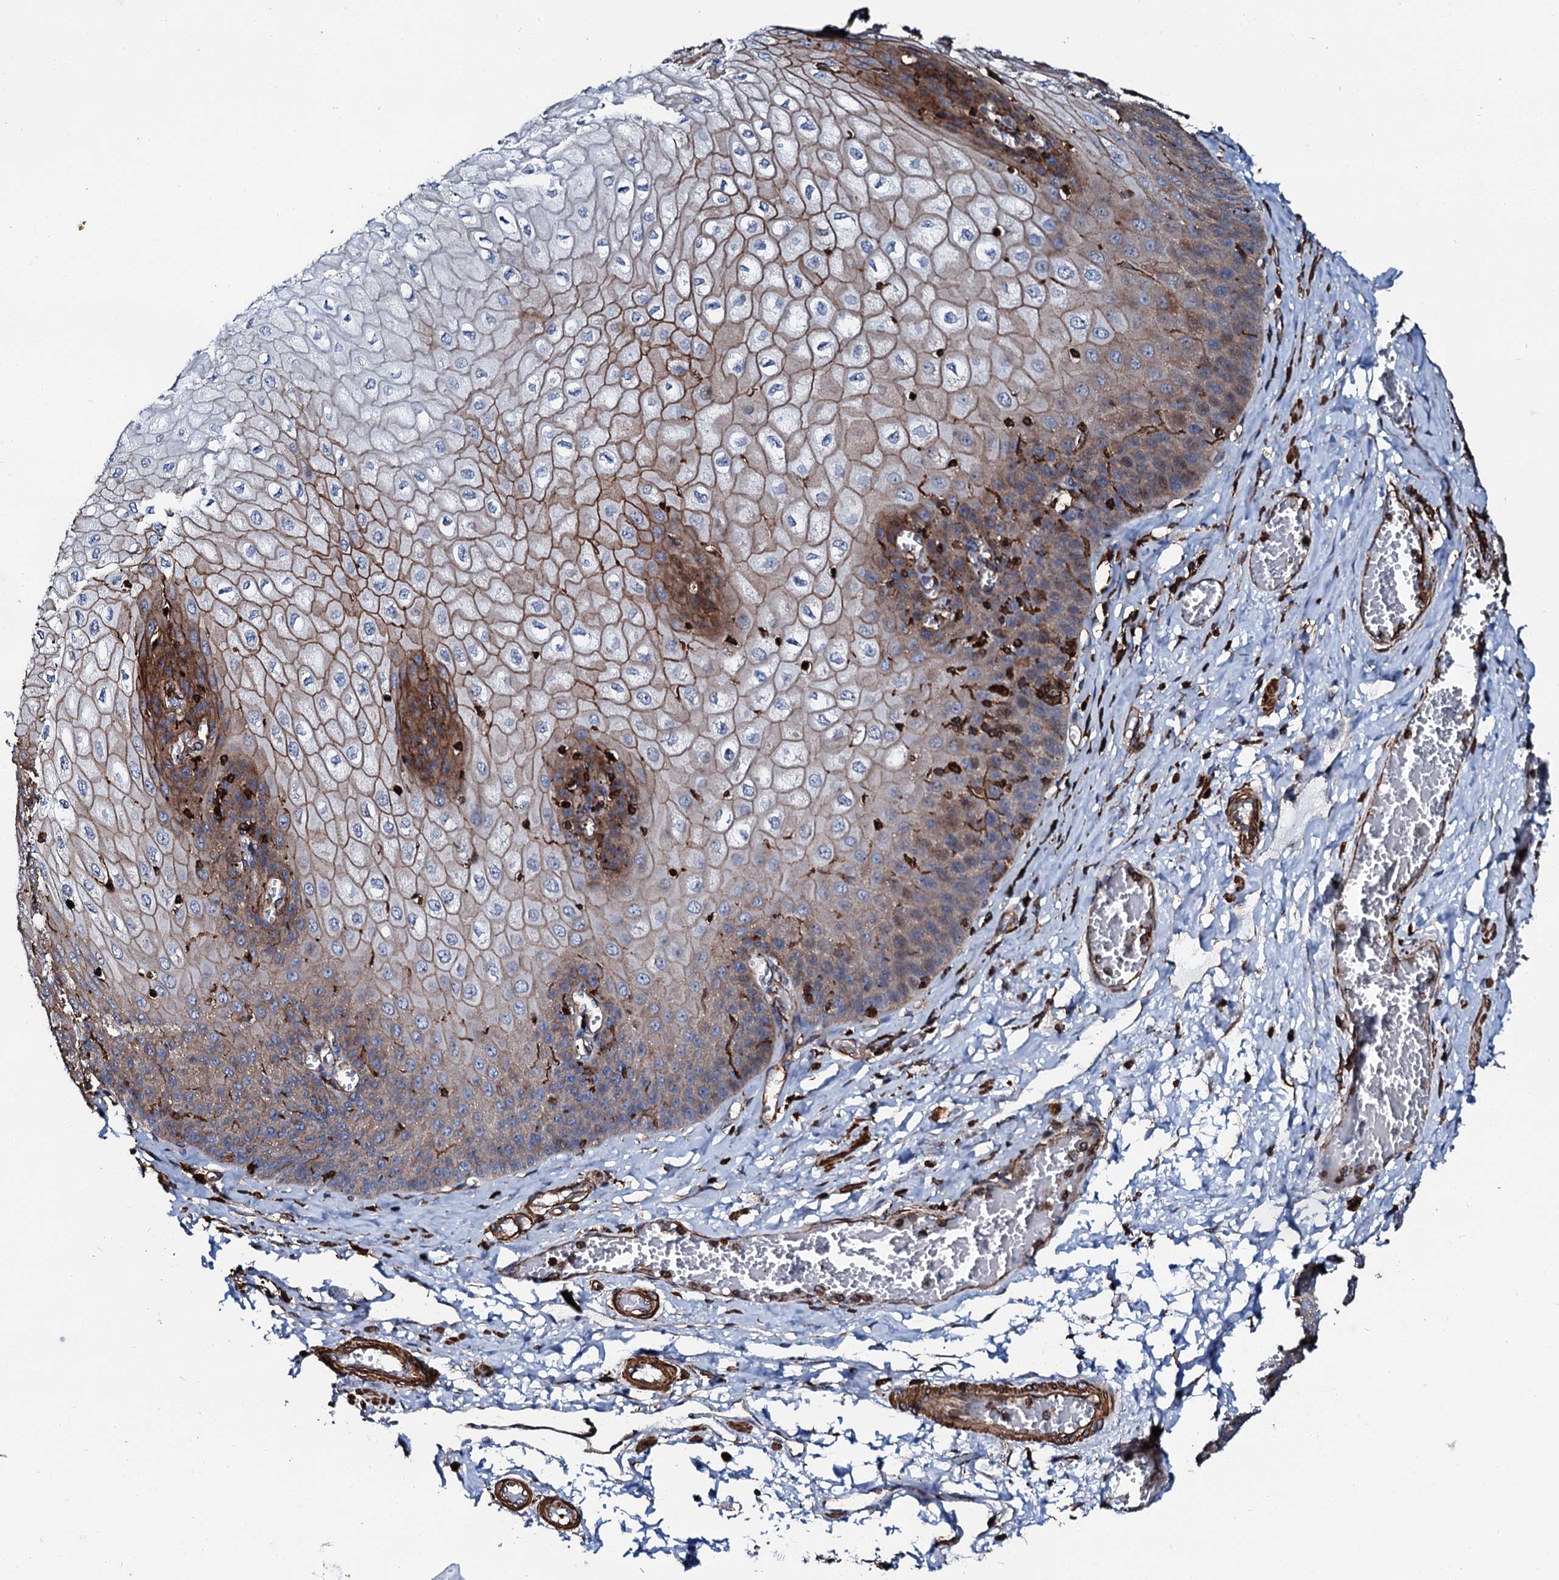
{"staining": {"intensity": "moderate", "quantity": "25%-75%", "location": "cytoplasmic/membranous"}, "tissue": "esophagus", "cell_type": "Squamous epithelial cells", "image_type": "normal", "snomed": [{"axis": "morphology", "description": "Normal tissue, NOS"}, {"axis": "topography", "description": "Esophagus"}], "caption": "Brown immunohistochemical staining in normal esophagus exhibits moderate cytoplasmic/membranous expression in about 25%-75% of squamous epithelial cells. (DAB (3,3'-diaminobenzidine) IHC, brown staining for protein, blue staining for nuclei).", "gene": "INTS10", "patient": {"sex": "male", "age": 60}}